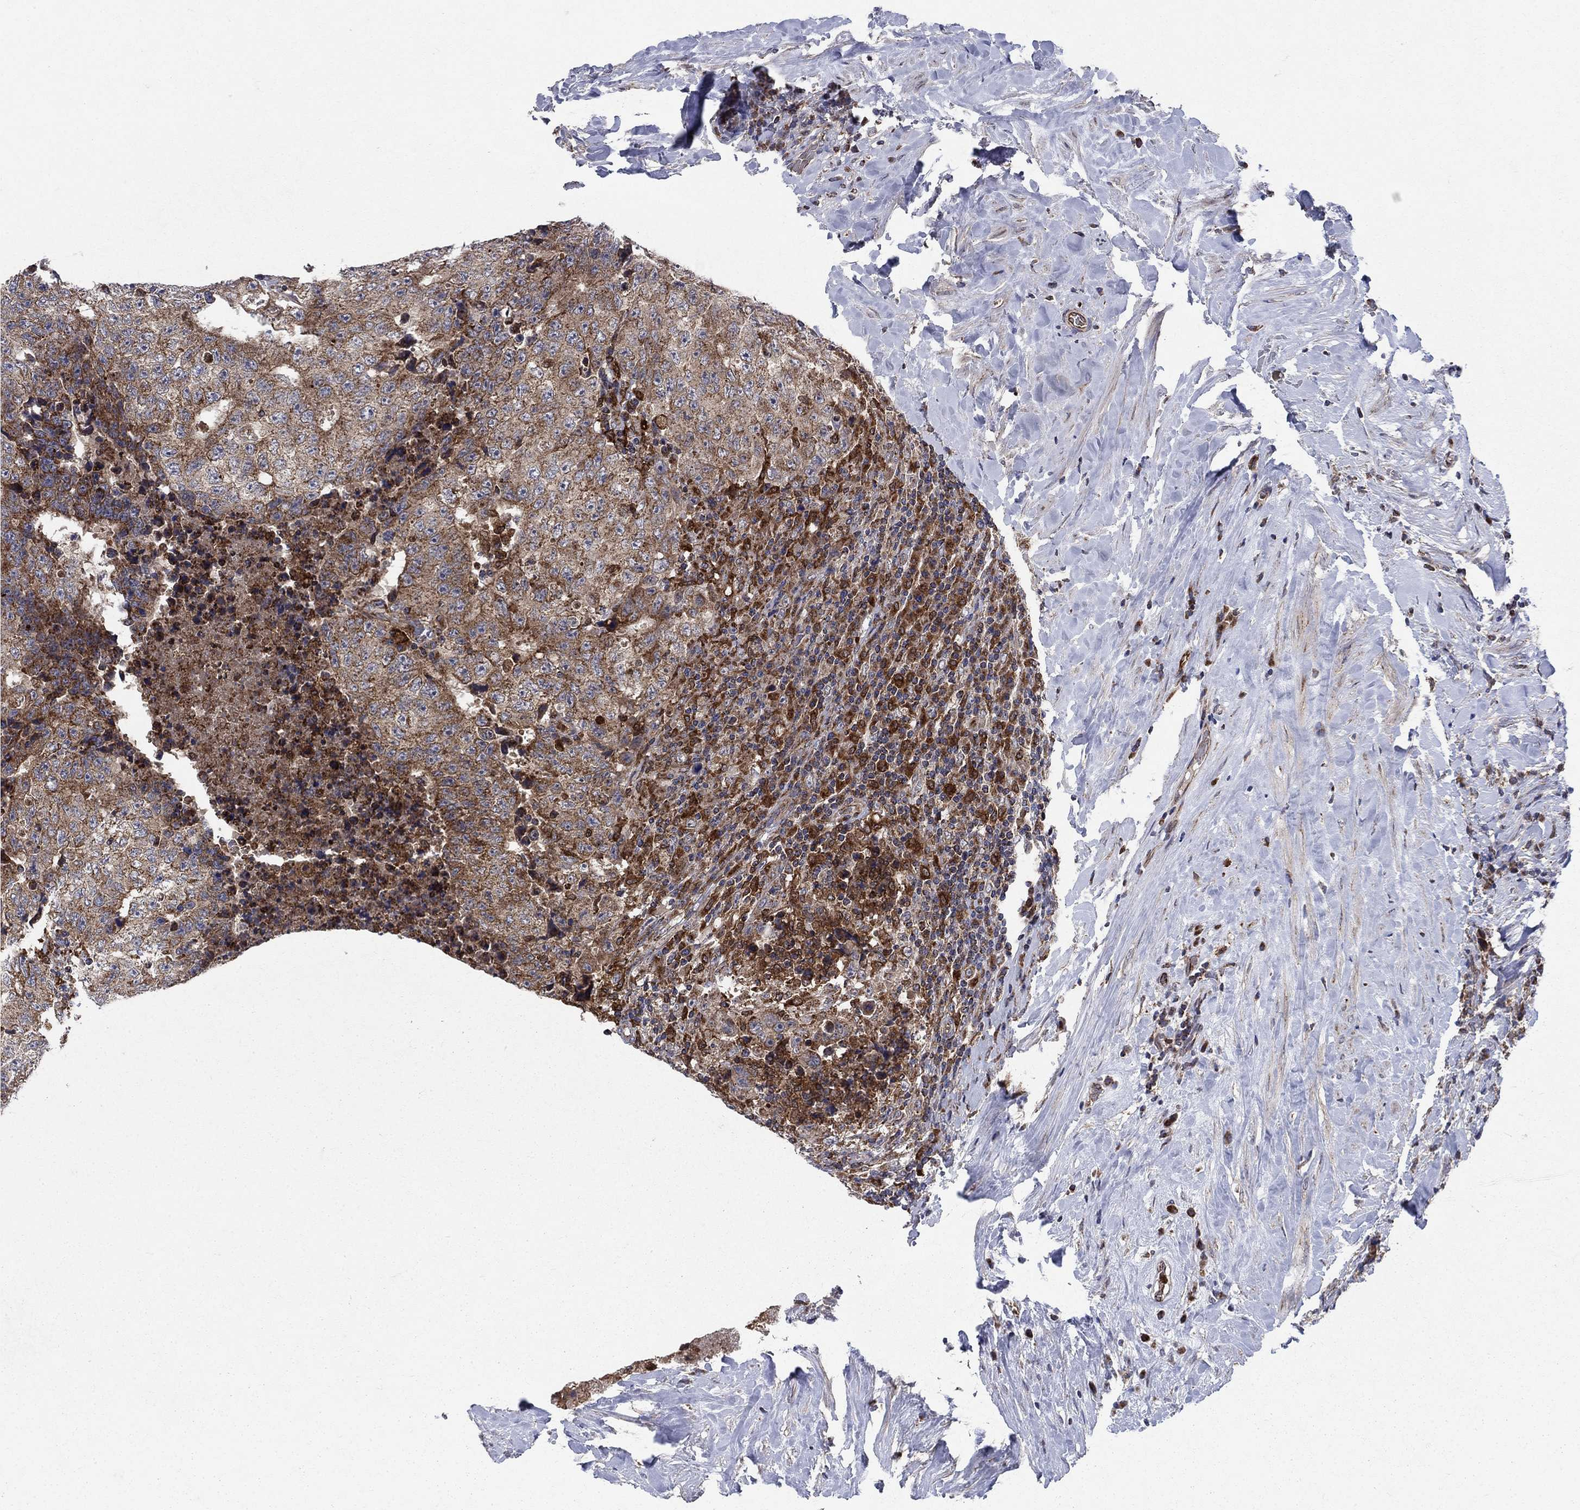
{"staining": {"intensity": "strong", "quantity": "<25%", "location": "cytoplasmic/membranous"}, "tissue": "testis cancer", "cell_type": "Tumor cells", "image_type": "cancer", "snomed": [{"axis": "morphology", "description": "Necrosis, NOS"}, {"axis": "morphology", "description": "Carcinoma, Embryonal, NOS"}, {"axis": "topography", "description": "Testis"}], "caption": "Immunohistochemical staining of embryonal carcinoma (testis) reveals medium levels of strong cytoplasmic/membranous staining in approximately <25% of tumor cells.", "gene": "RNF19B", "patient": {"sex": "male", "age": 19}}